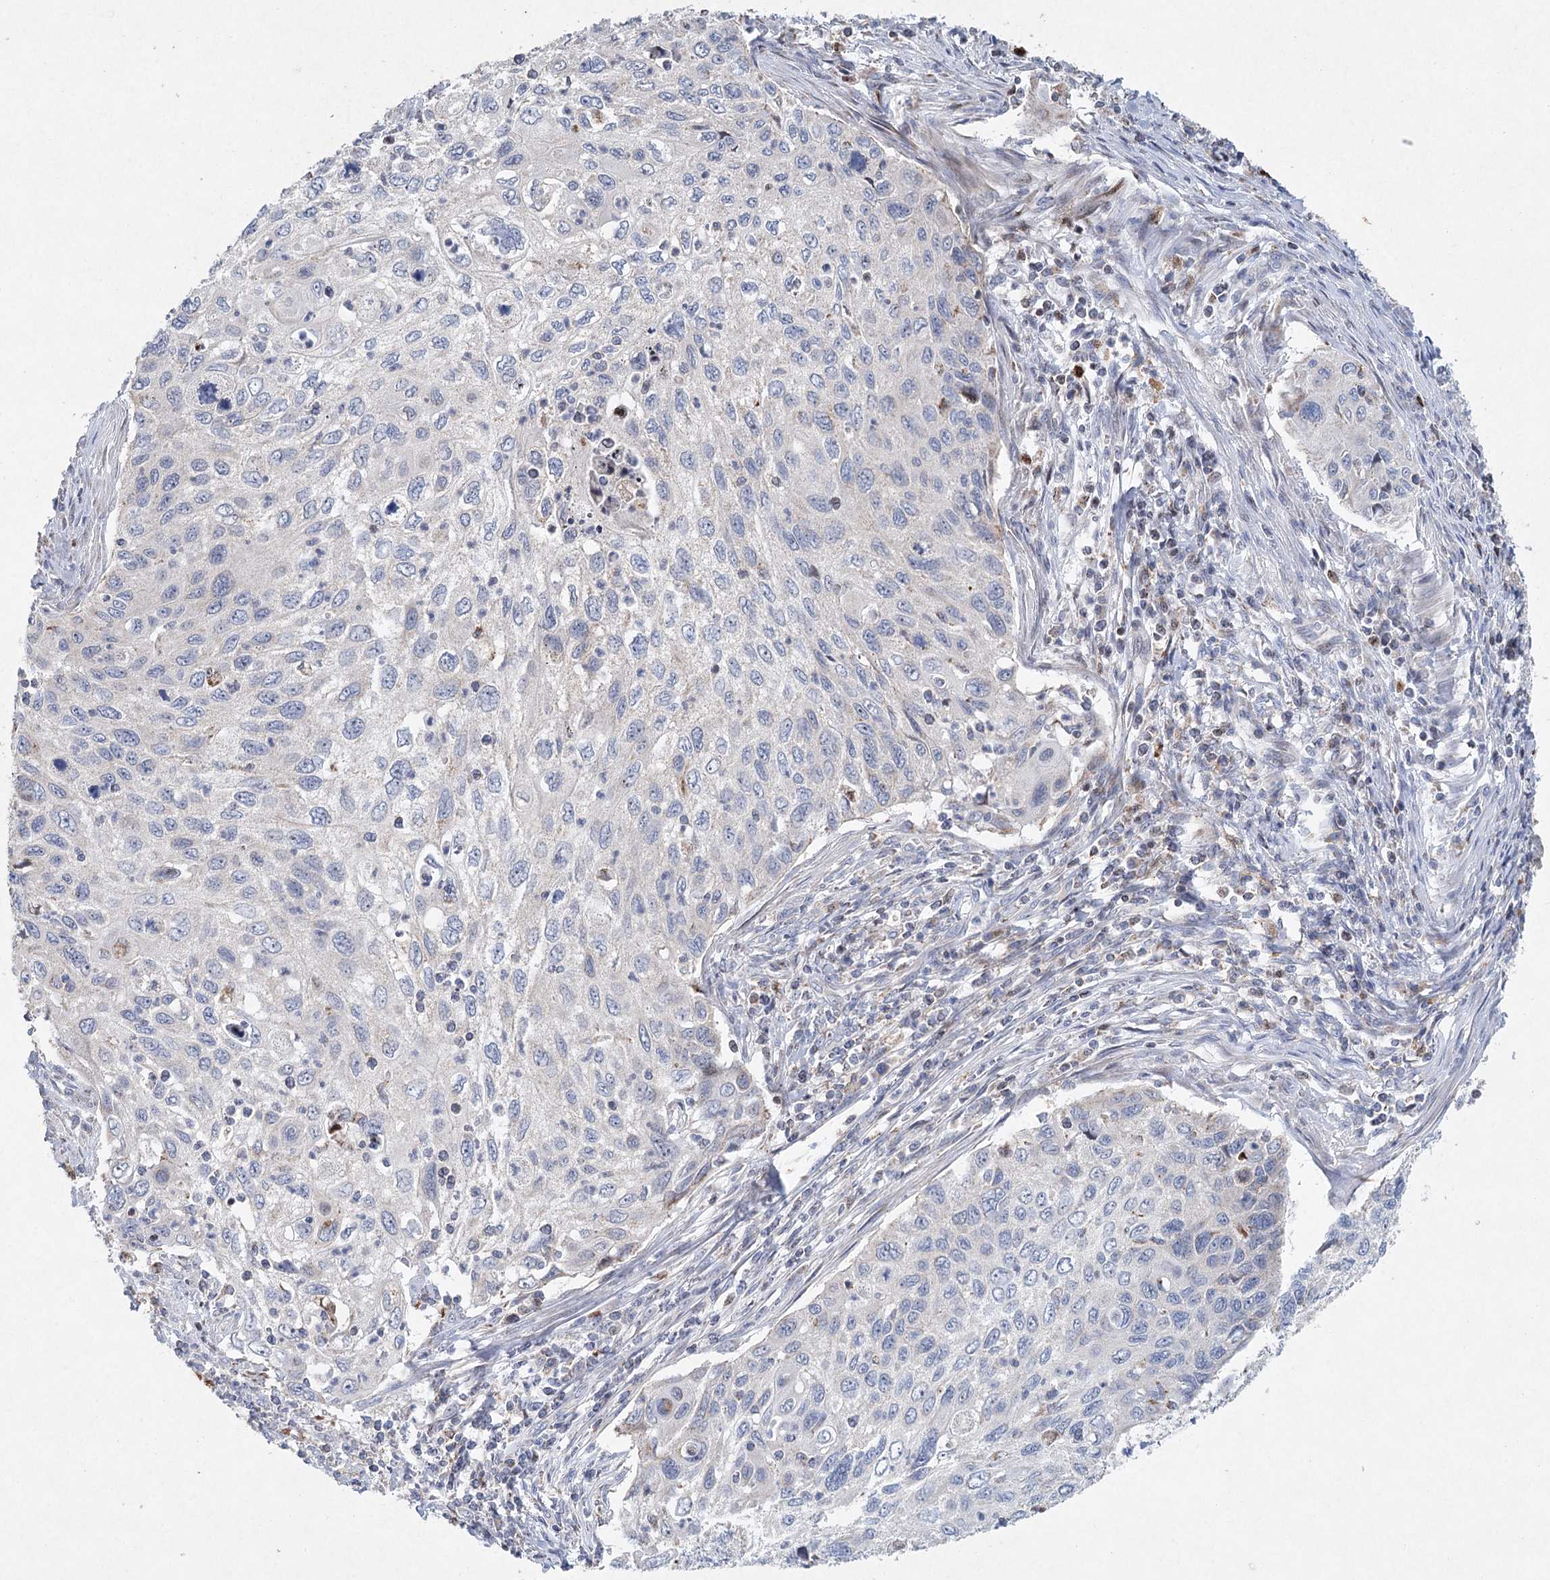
{"staining": {"intensity": "negative", "quantity": "none", "location": "none"}, "tissue": "cervical cancer", "cell_type": "Tumor cells", "image_type": "cancer", "snomed": [{"axis": "morphology", "description": "Squamous cell carcinoma, NOS"}, {"axis": "topography", "description": "Cervix"}], "caption": "A high-resolution image shows immunohistochemistry staining of cervical squamous cell carcinoma, which demonstrates no significant positivity in tumor cells.", "gene": "XPO6", "patient": {"sex": "female", "age": 70}}